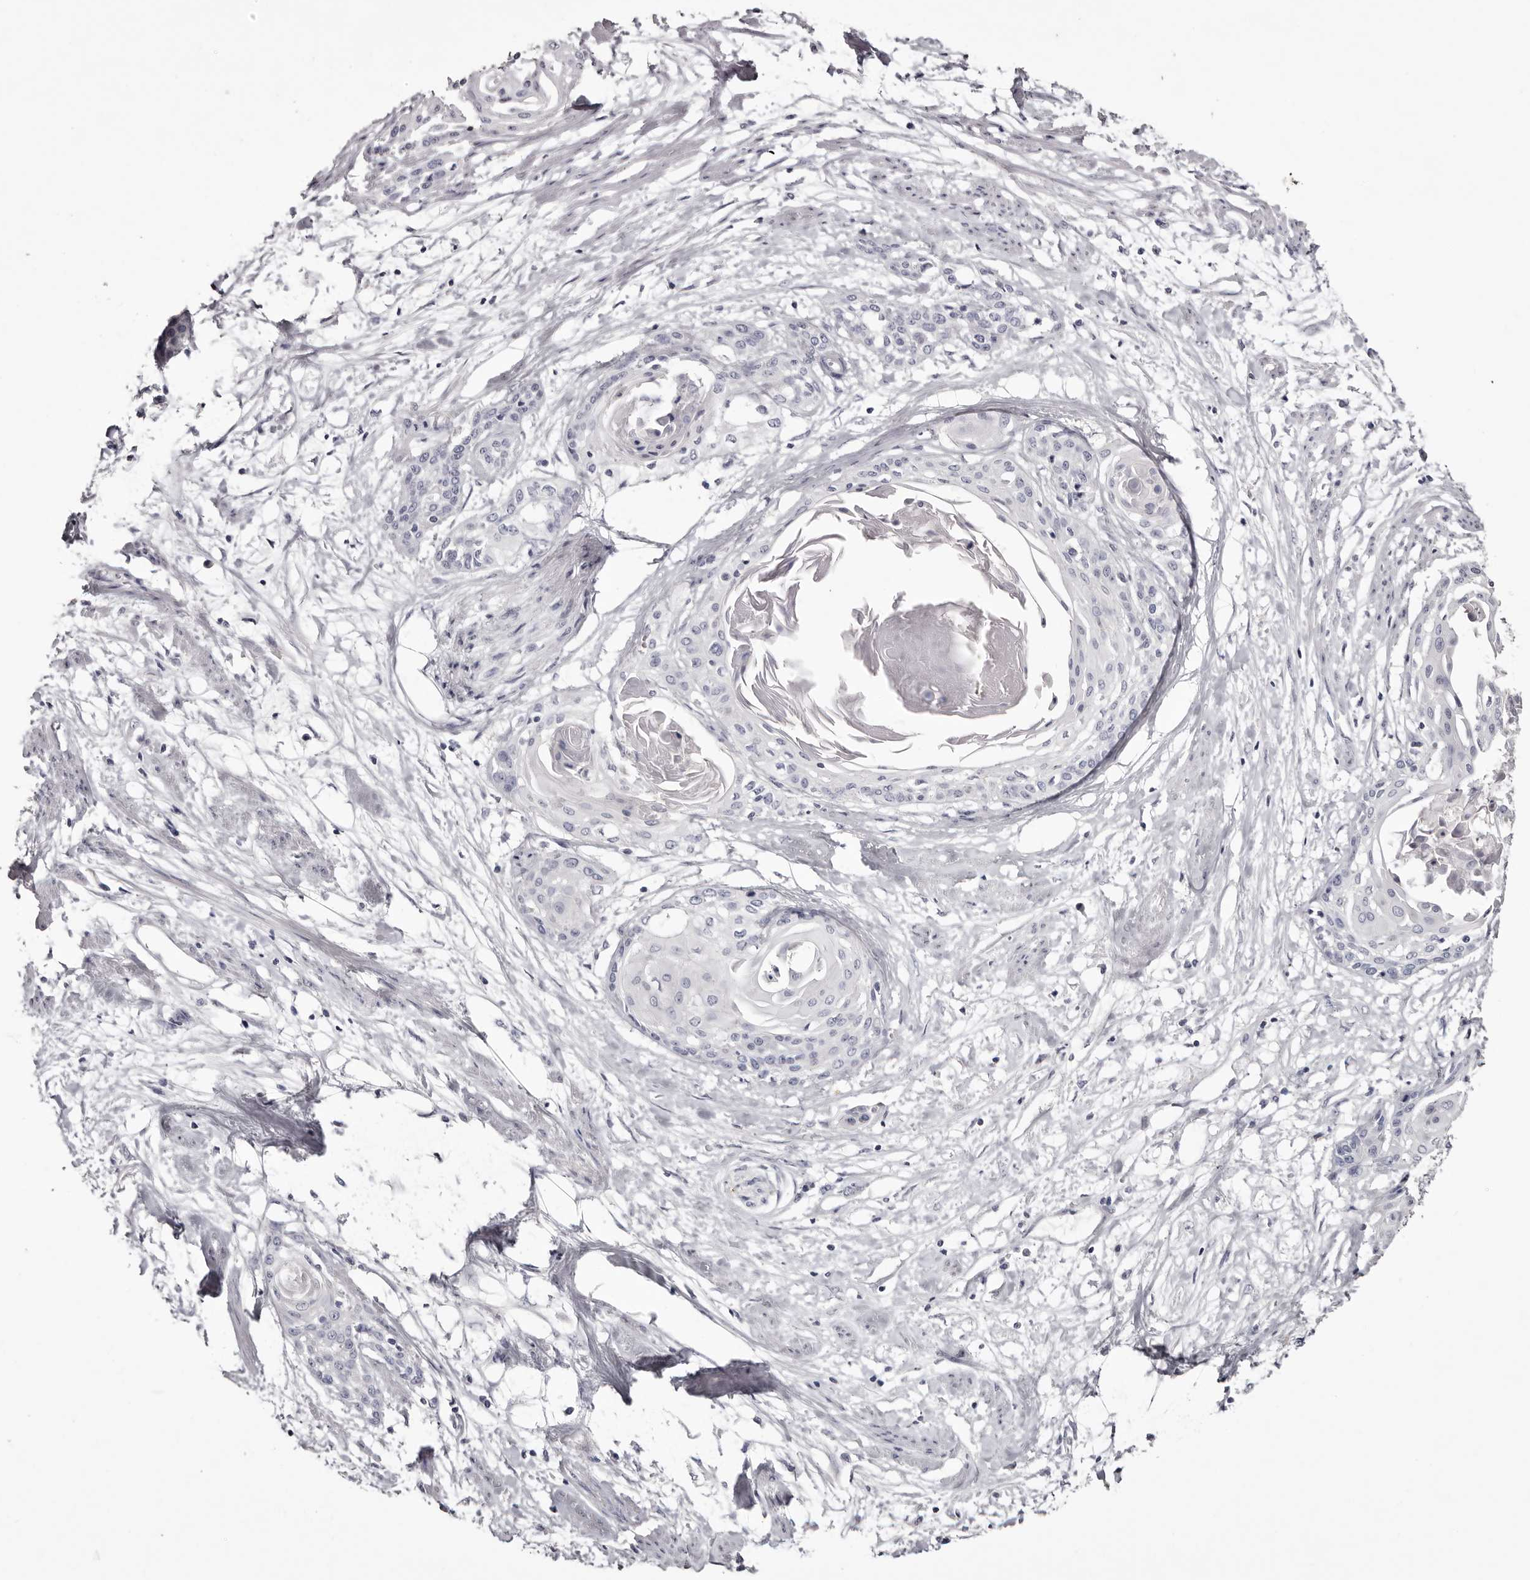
{"staining": {"intensity": "negative", "quantity": "none", "location": "none"}, "tissue": "cervical cancer", "cell_type": "Tumor cells", "image_type": "cancer", "snomed": [{"axis": "morphology", "description": "Squamous cell carcinoma, NOS"}, {"axis": "topography", "description": "Cervix"}], "caption": "Tumor cells are negative for protein expression in human cervical cancer.", "gene": "CA6", "patient": {"sex": "female", "age": 57}}